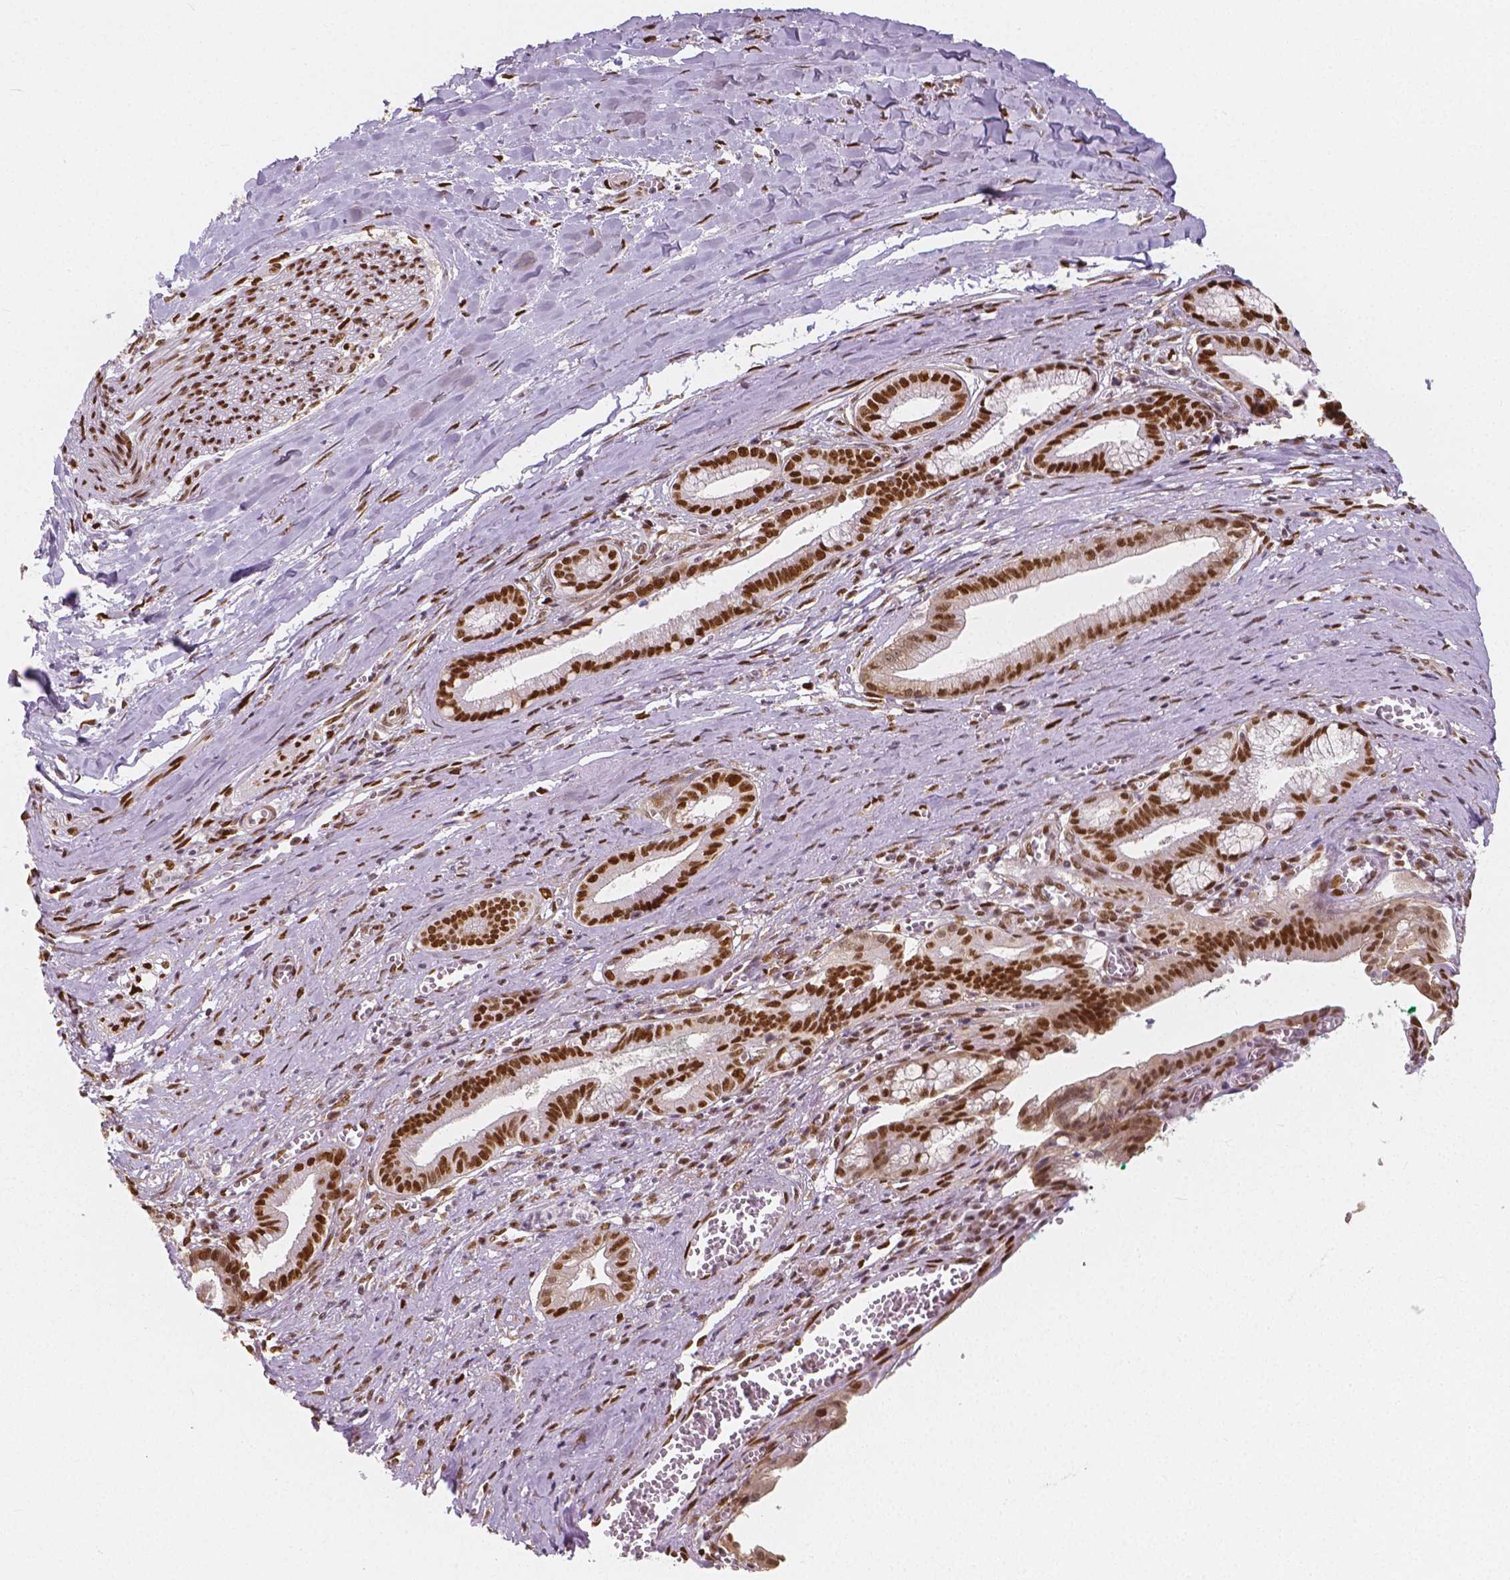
{"staining": {"intensity": "strong", "quantity": ">75%", "location": "nuclear"}, "tissue": "pancreatic cancer", "cell_type": "Tumor cells", "image_type": "cancer", "snomed": [{"axis": "morphology", "description": "Normal tissue, NOS"}, {"axis": "morphology", "description": "Adenocarcinoma, NOS"}, {"axis": "topography", "description": "Lymph node"}, {"axis": "topography", "description": "Pancreas"}], "caption": "IHC staining of pancreatic cancer, which reveals high levels of strong nuclear staining in about >75% of tumor cells indicating strong nuclear protein expression. The staining was performed using DAB (3,3'-diaminobenzidine) (brown) for protein detection and nuclei were counterstained in hematoxylin (blue).", "gene": "NUCKS1", "patient": {"sex": "female", "age": 58}}